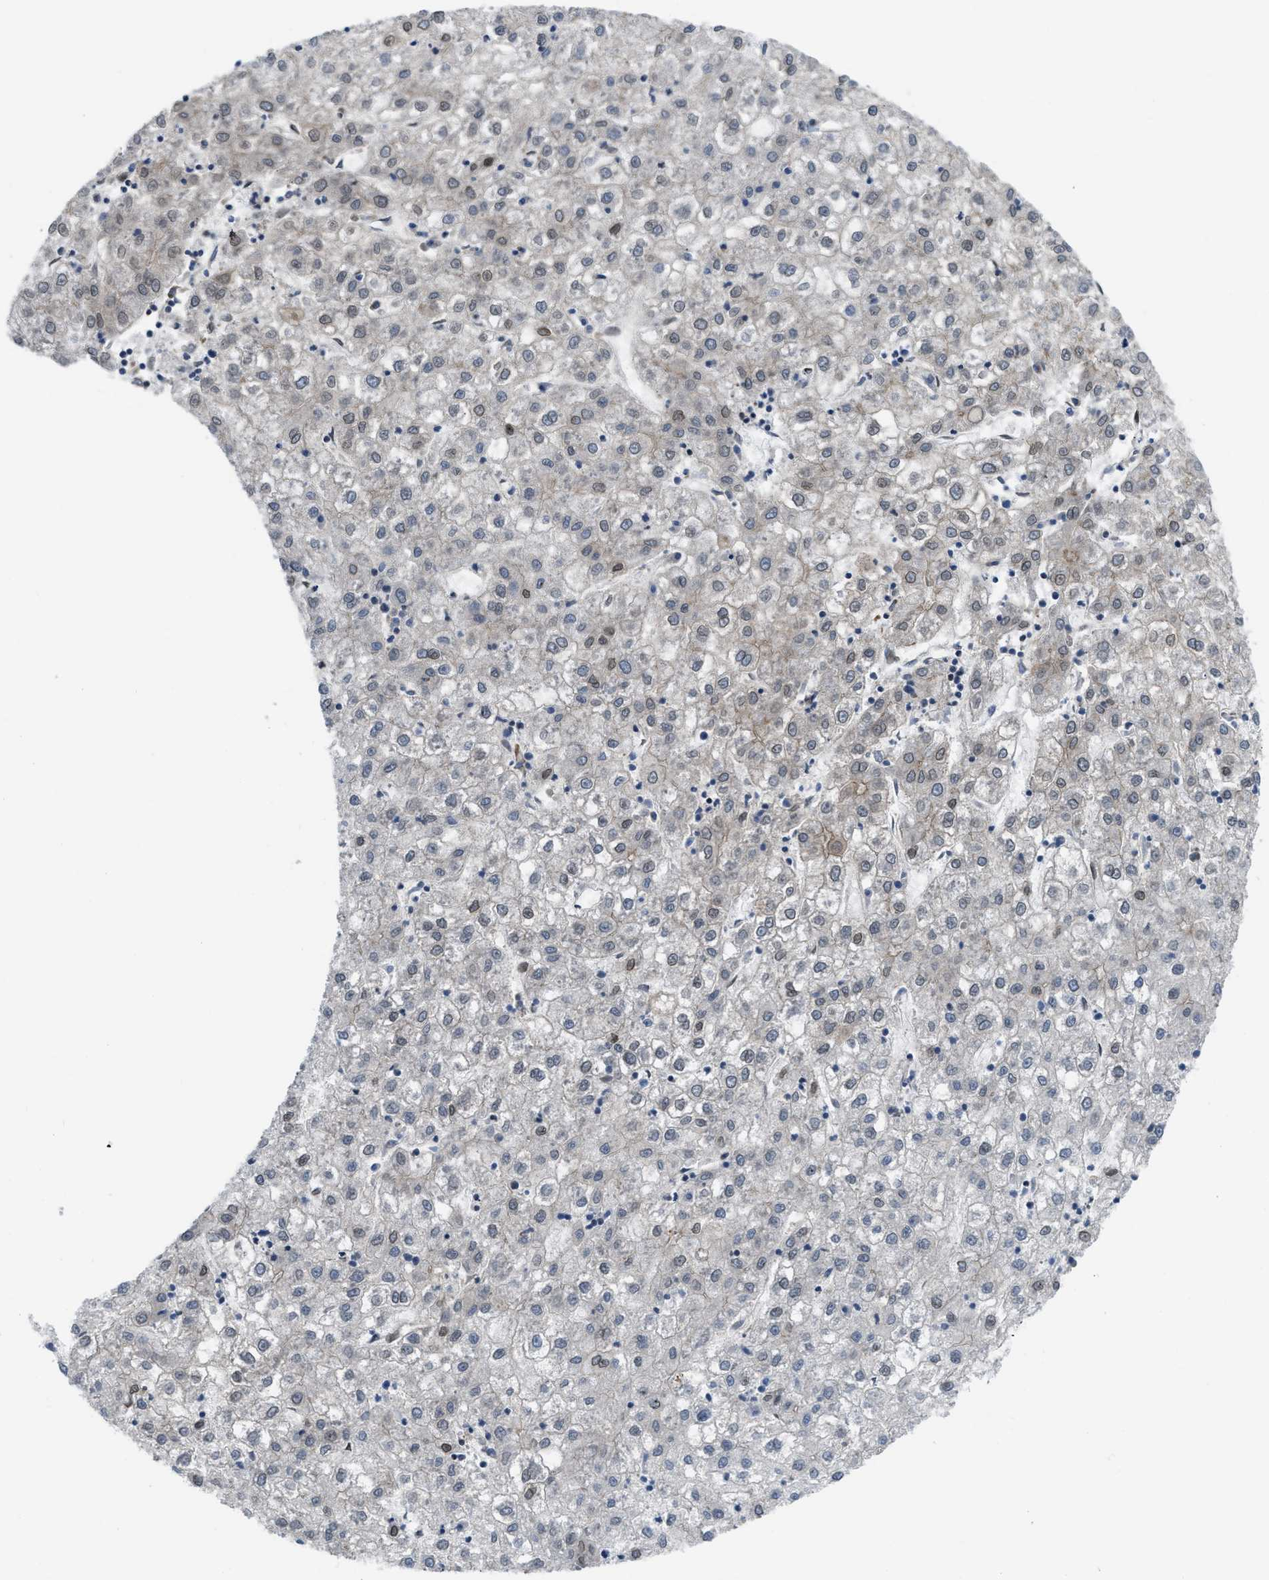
{"staining": {"intensity": "weak", "quantity": "<25%", "location": "nuclear"}, "tissue": "liver cancer", "cell_type": "Tumor cells", "image_type": "cancer", "snomed": [{"axis": "morphology", "description": "Carcinoma, Hepatocellular, NOS"}, {"axis": "topography", "description": "Liver"}], "caption": "The immunohistochemistry histopathology image has no significant expression in tumor cells of liver cancer (hepatocellular carcinoma) tissue.", "gene": "MYO18A", "patient": {"sex": "male", "age": 72}}